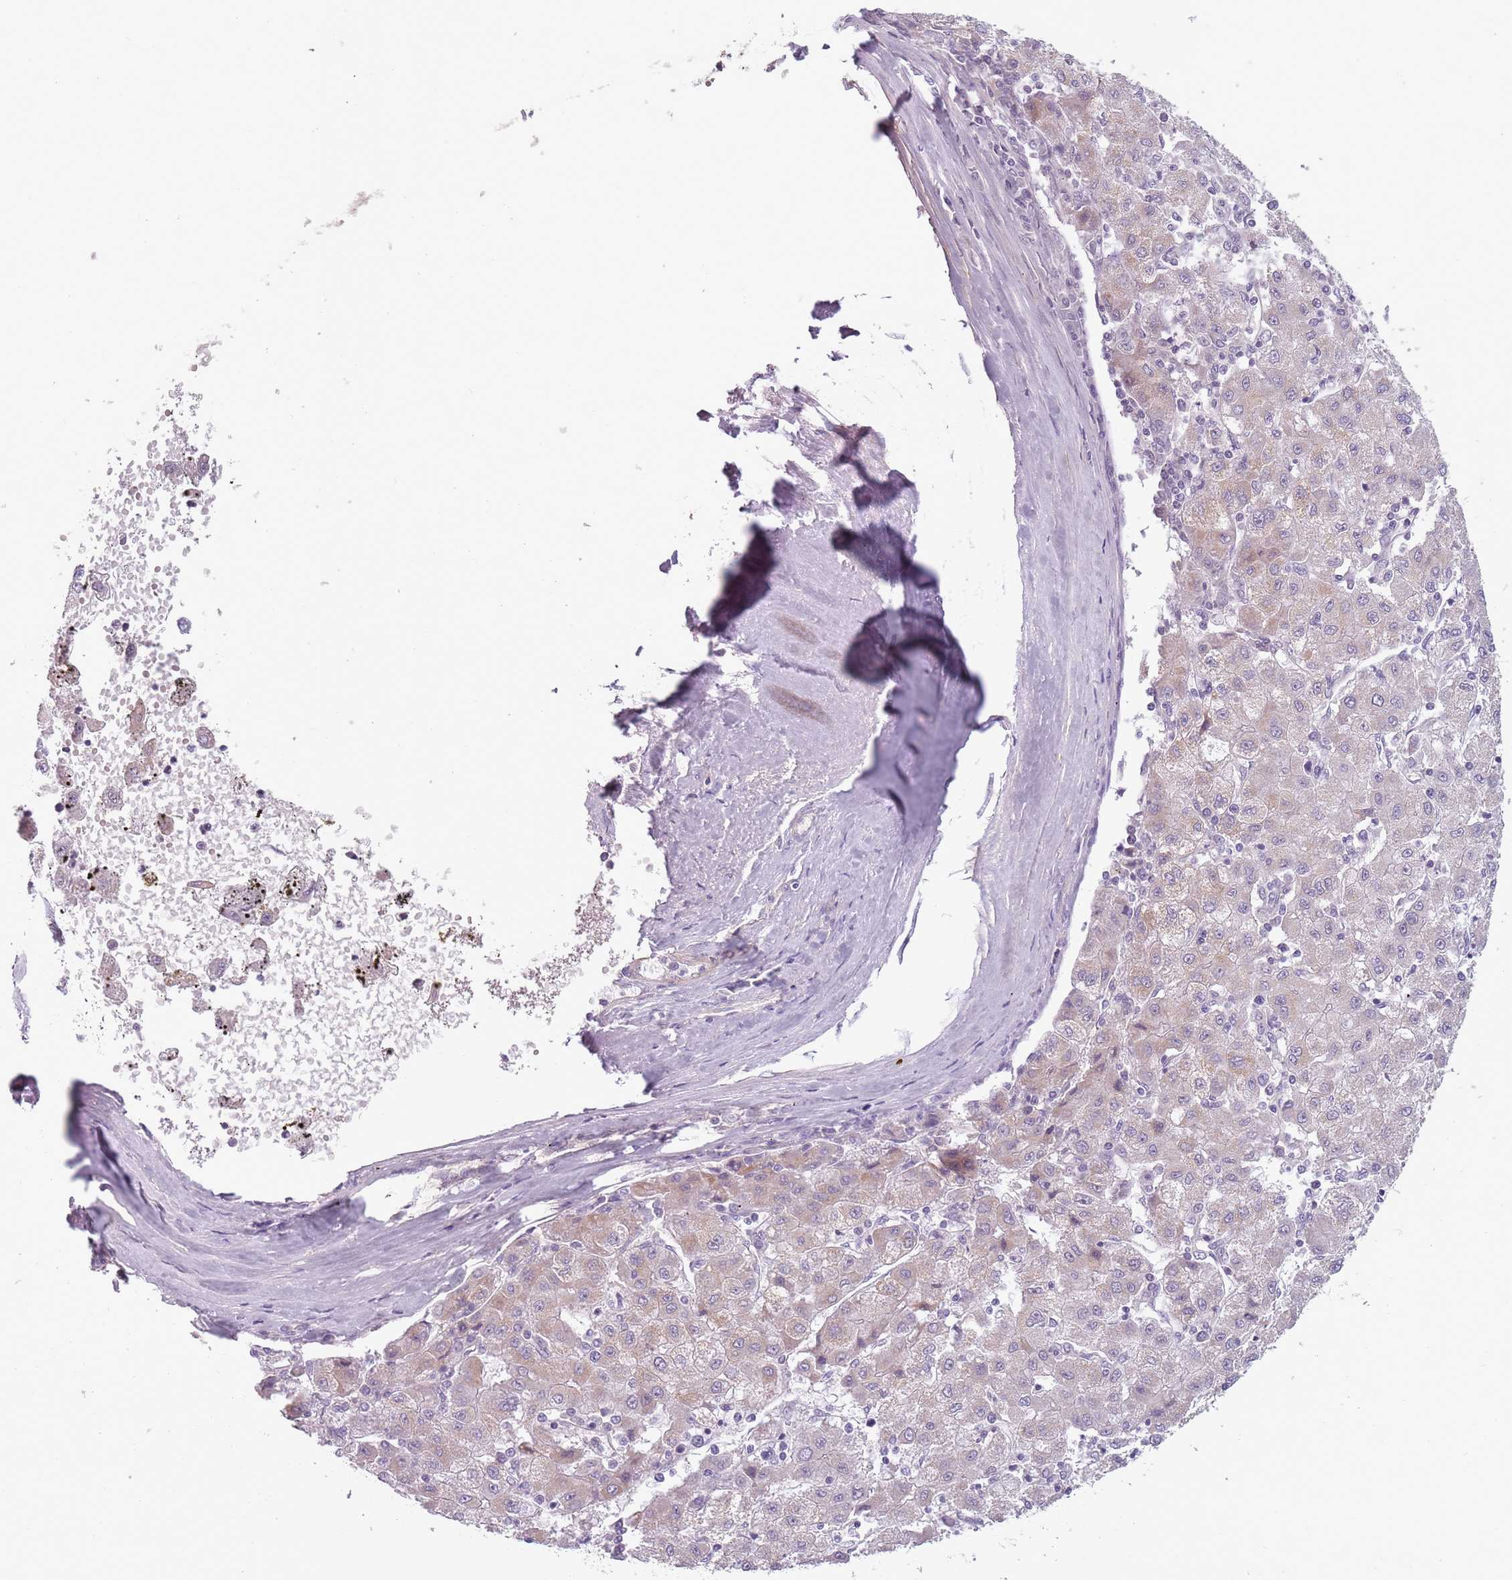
{"staining": {"intensity": "weak", "quantity": "<25%", "location": "cytoplasmic/membranous"}, "tissue": "liver cancer", "cell_type": "Tumor cells", "image_type": "cancer", "snomed": [{"axis": "morphology", "description": "Carcinoma, Hepatocellular, NOS"}, {"axis": "topography", "description": "Liver"}], "caption": "A photomicrograph of liver cancer stained for a protein reveals no brown staining in tumor cells. The staining was performed using DAB to visualize the protein expression in brown, while the nuclei were stained in blue with hematoxylin (Magnification: 20x).", "gene": "TLCD2", "patient": {"sex": "male", "age": 72}}